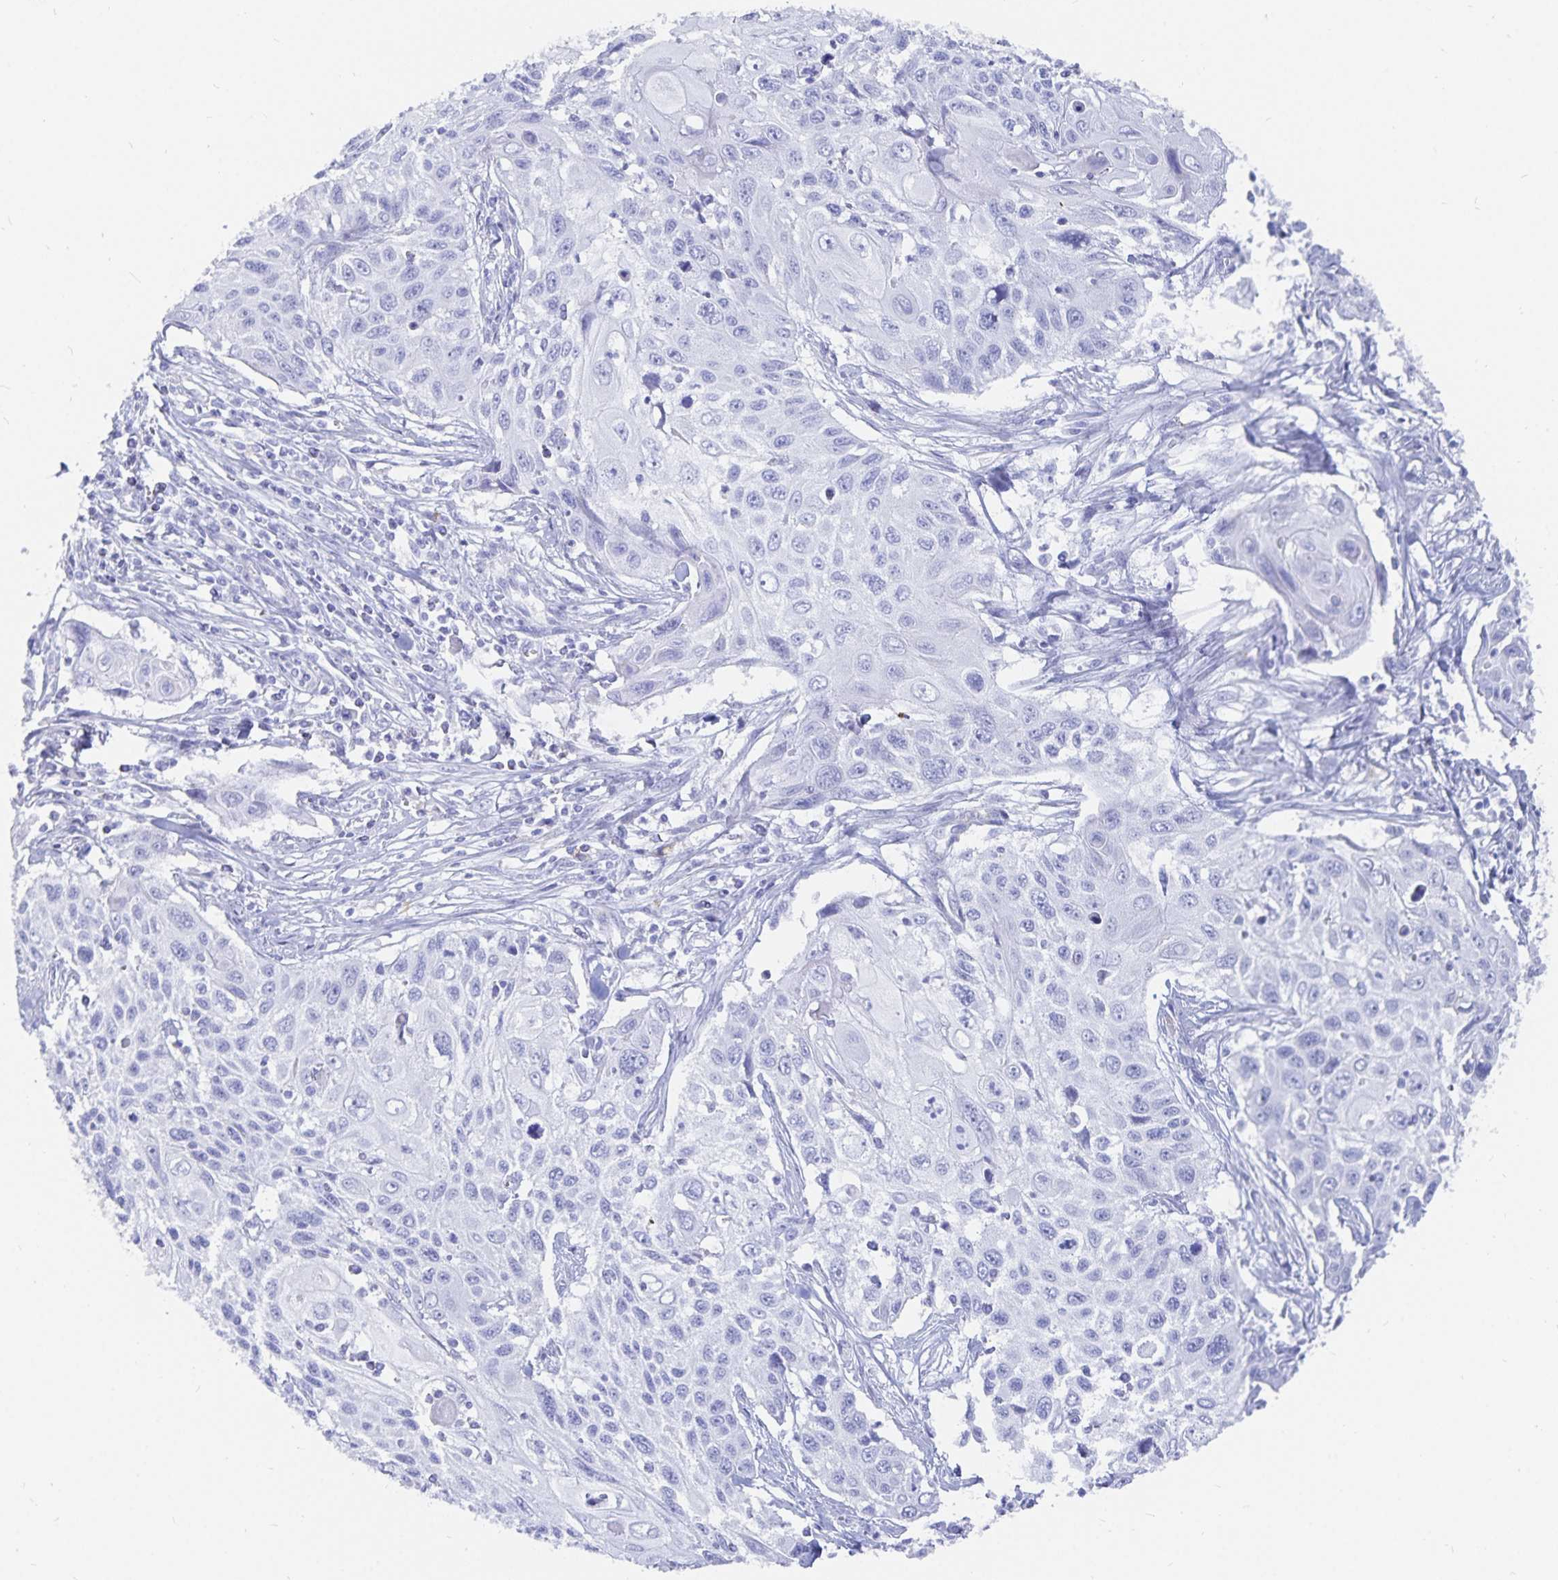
{"staining": {"intensity": "negative", "quantity": "none", "location": "none"}, "tissue": "cervical cancer", "cell_type": "Tumor cells", "image_type": "cancer", "snomed": [{"axis": "morphology", "description": "Squamous cell carcinoma, NOS"}, {"axis": "topography", "description": "Cervix"}], "caption": "This image is of cervical squamous cell carcinoma stained with IHC to label a protein in brown with the nuclei are counter-stained blue. There is no positivity in tumor cells. The staining is performed using DAB brown chromogen with nuclei counter-stained in using hematoxylin.", "gene": "INSL5", "patient": {"sex": "female", "age": 70}}